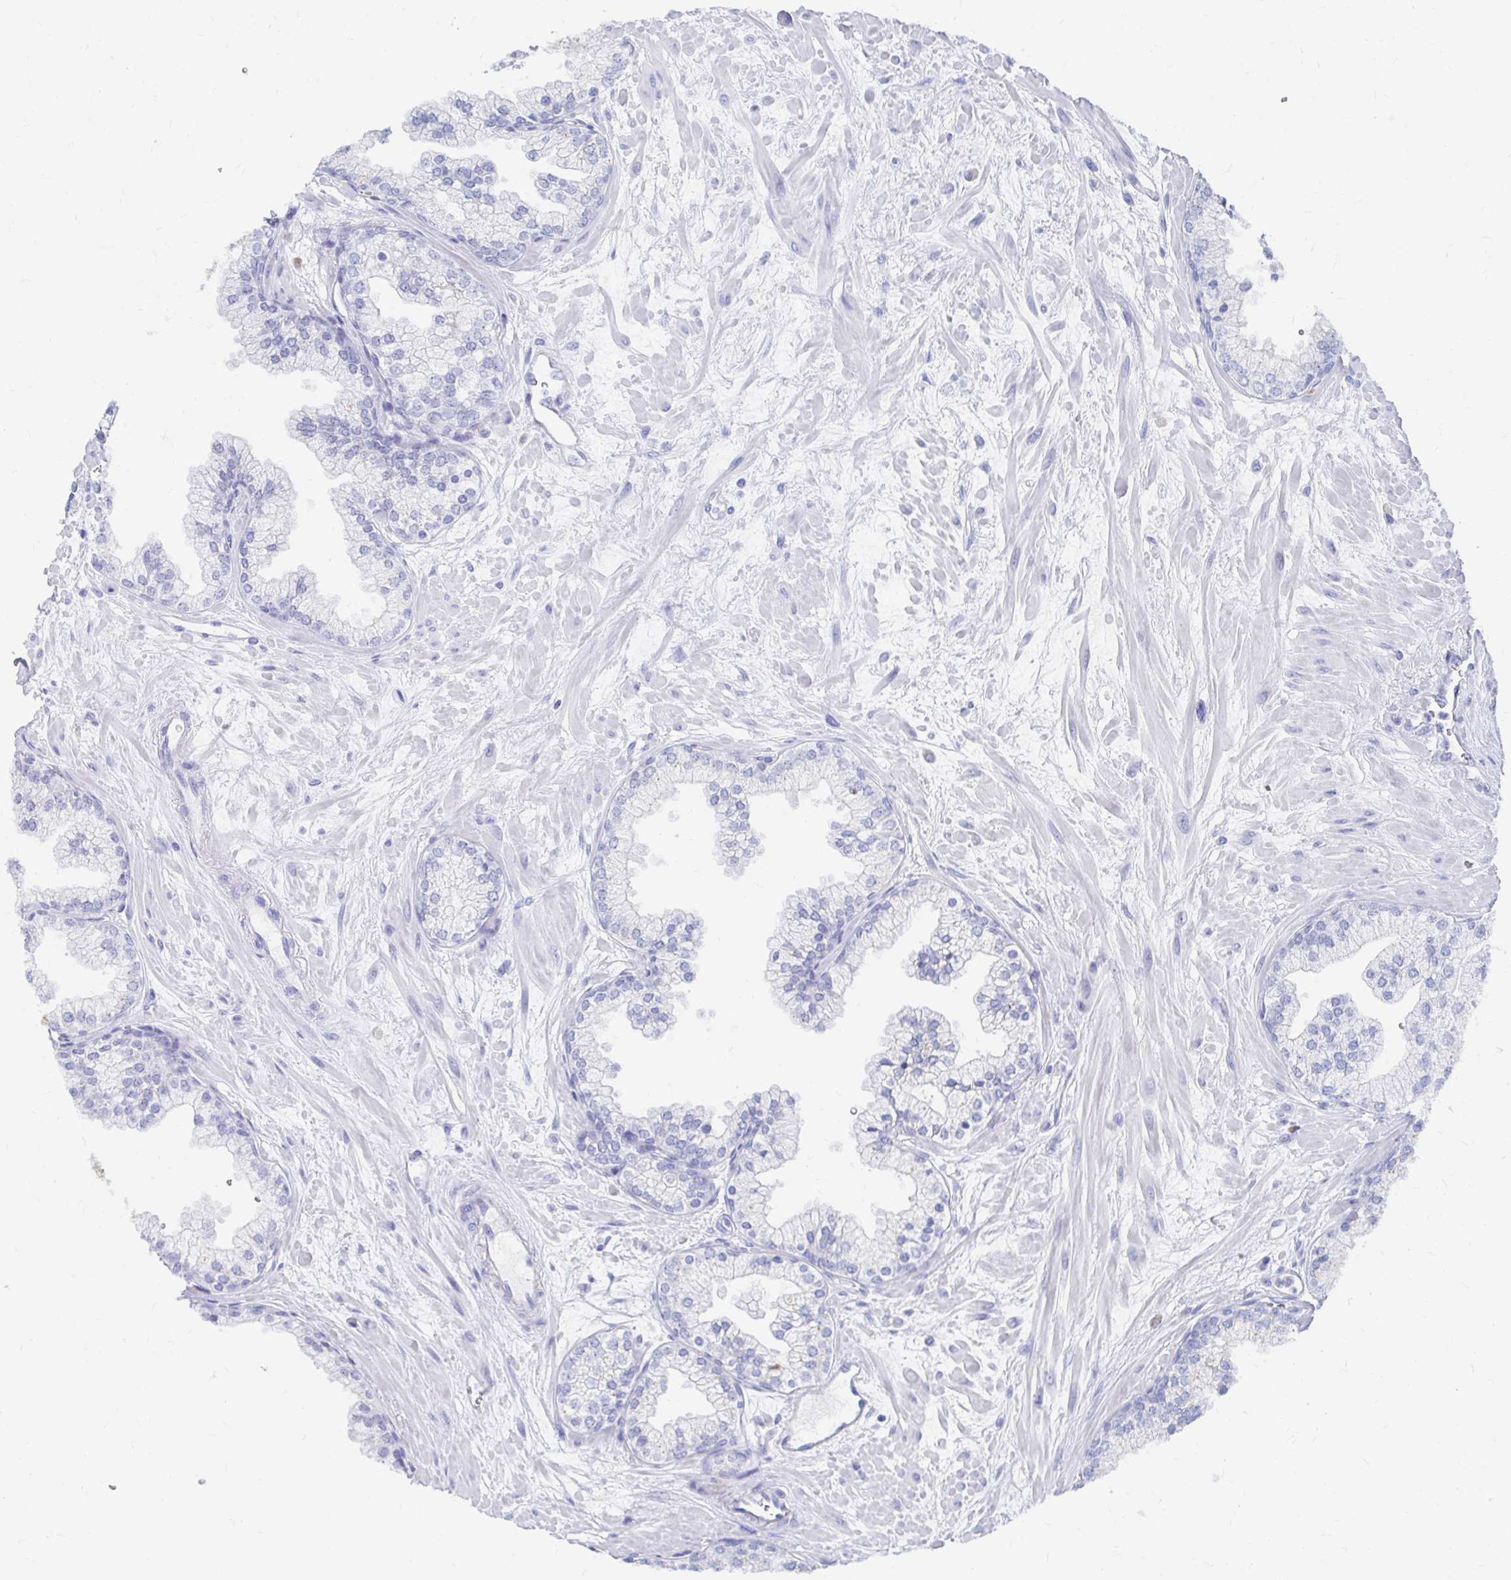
{"staining": {"intensity": "negative", "quantity": "none", "location": "none"}, "tissue": "prostate", "cell_type": "Glandular cells", "image_type": "normal", "snomed": [{"axis": "morphology", "description": "Normal tissue, NOS"}, {"axis": "topography", "description": "Prostate"}, {"axis": "topography", "description": "Peripheral nerve tissue"}], "caption": "Immunohistochemistry of normal human prostate demonstrates no expression in glandular cells.", "gene": "LAMC3", "patient": {"sex": "male", "age": 61}}